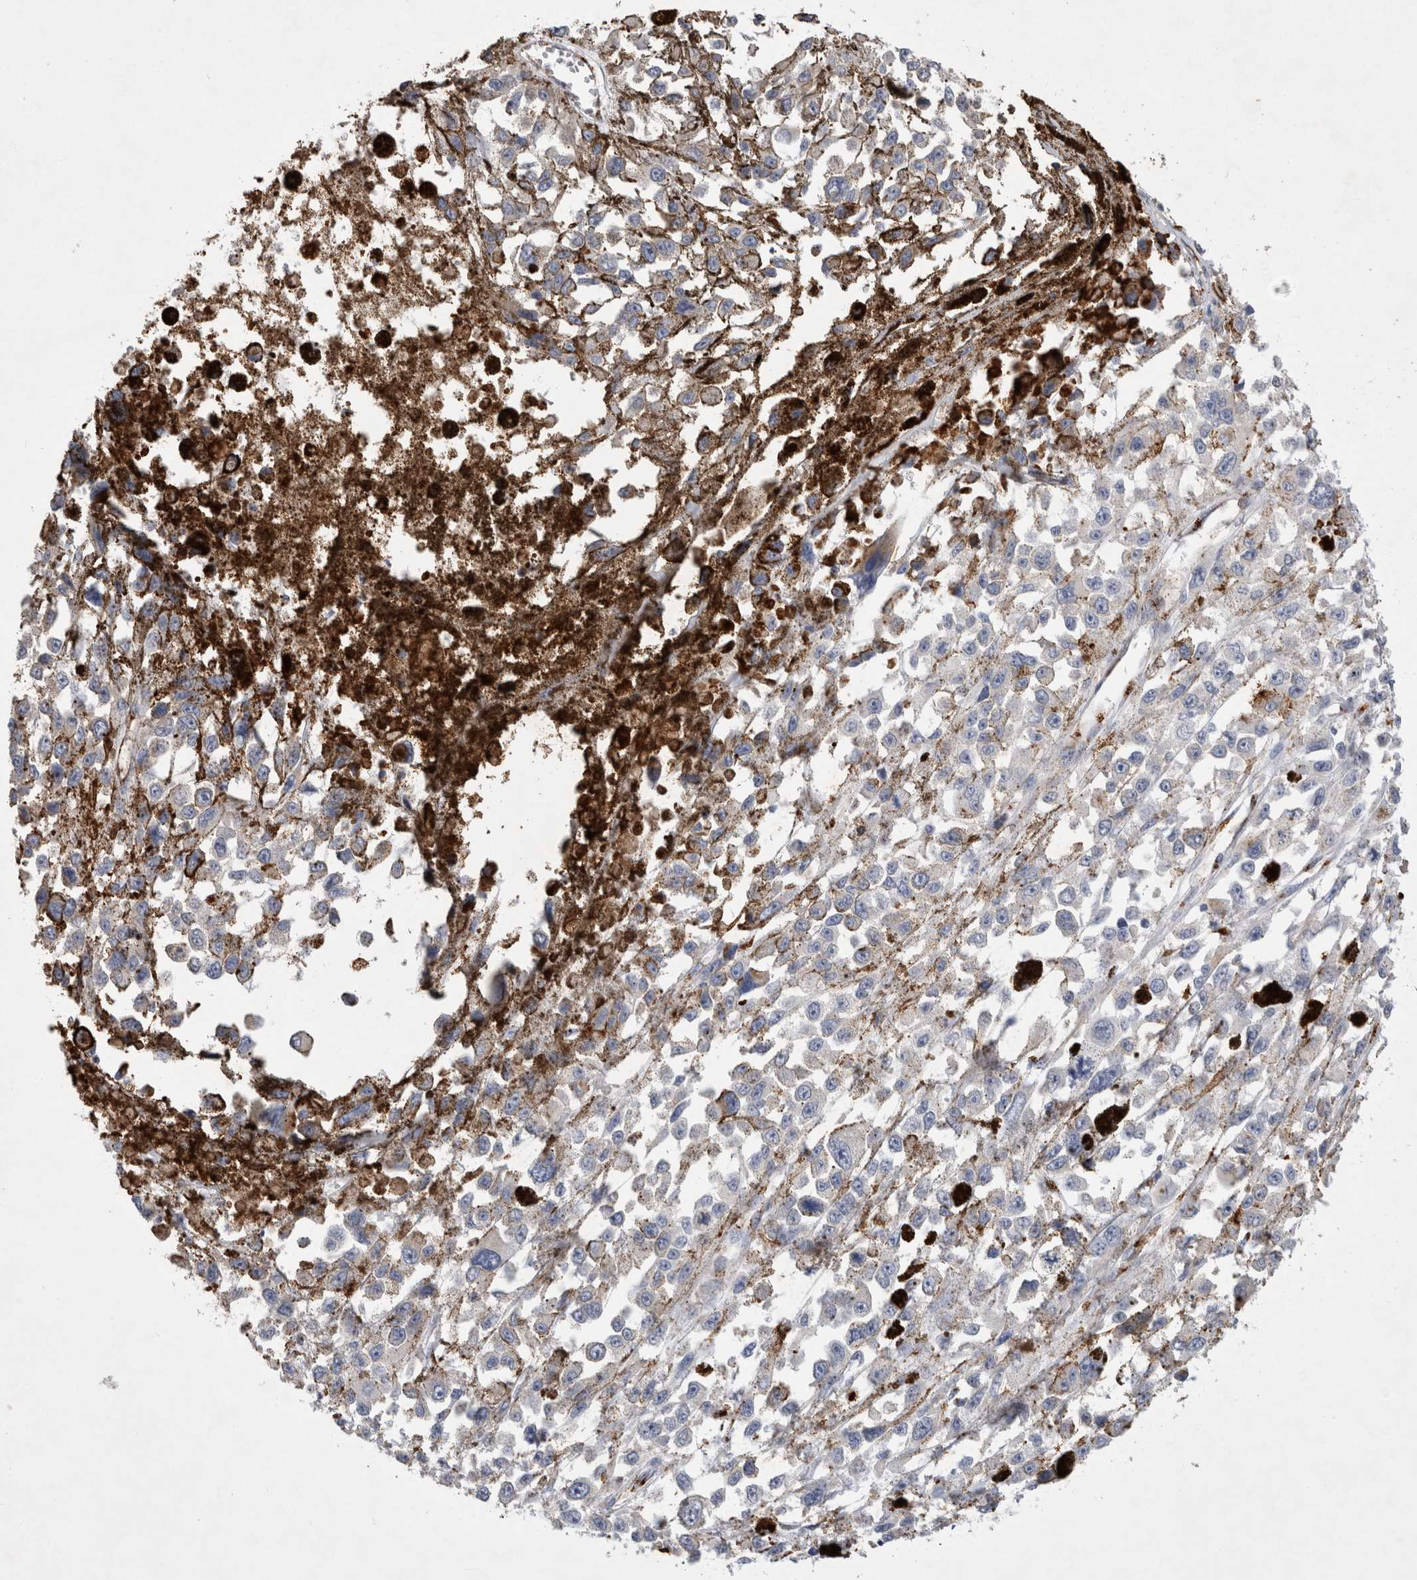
{"staining": {"intensity": "weak", "quantity": ">75%", "location": "cytoplasmic/membranous"}, "tissue": "melanoma", "cell_type": "Tumor cells", "image_type": "cancer", "snomed": [{"axis": "morphology", "description": "Malignant melanoma, Metastatic site"}, {"axis": "topography", "description": "Lymph node"}], "caption": "Immunohistochemistry (IHC) of human malignant melanoma (metastatic site) exhibits low levels of weak cytoplasmic/membranous staining in approximately >75% of tumor cells.", "gene": "IARS2", "patient": {"sex": "male", "age": 59}}